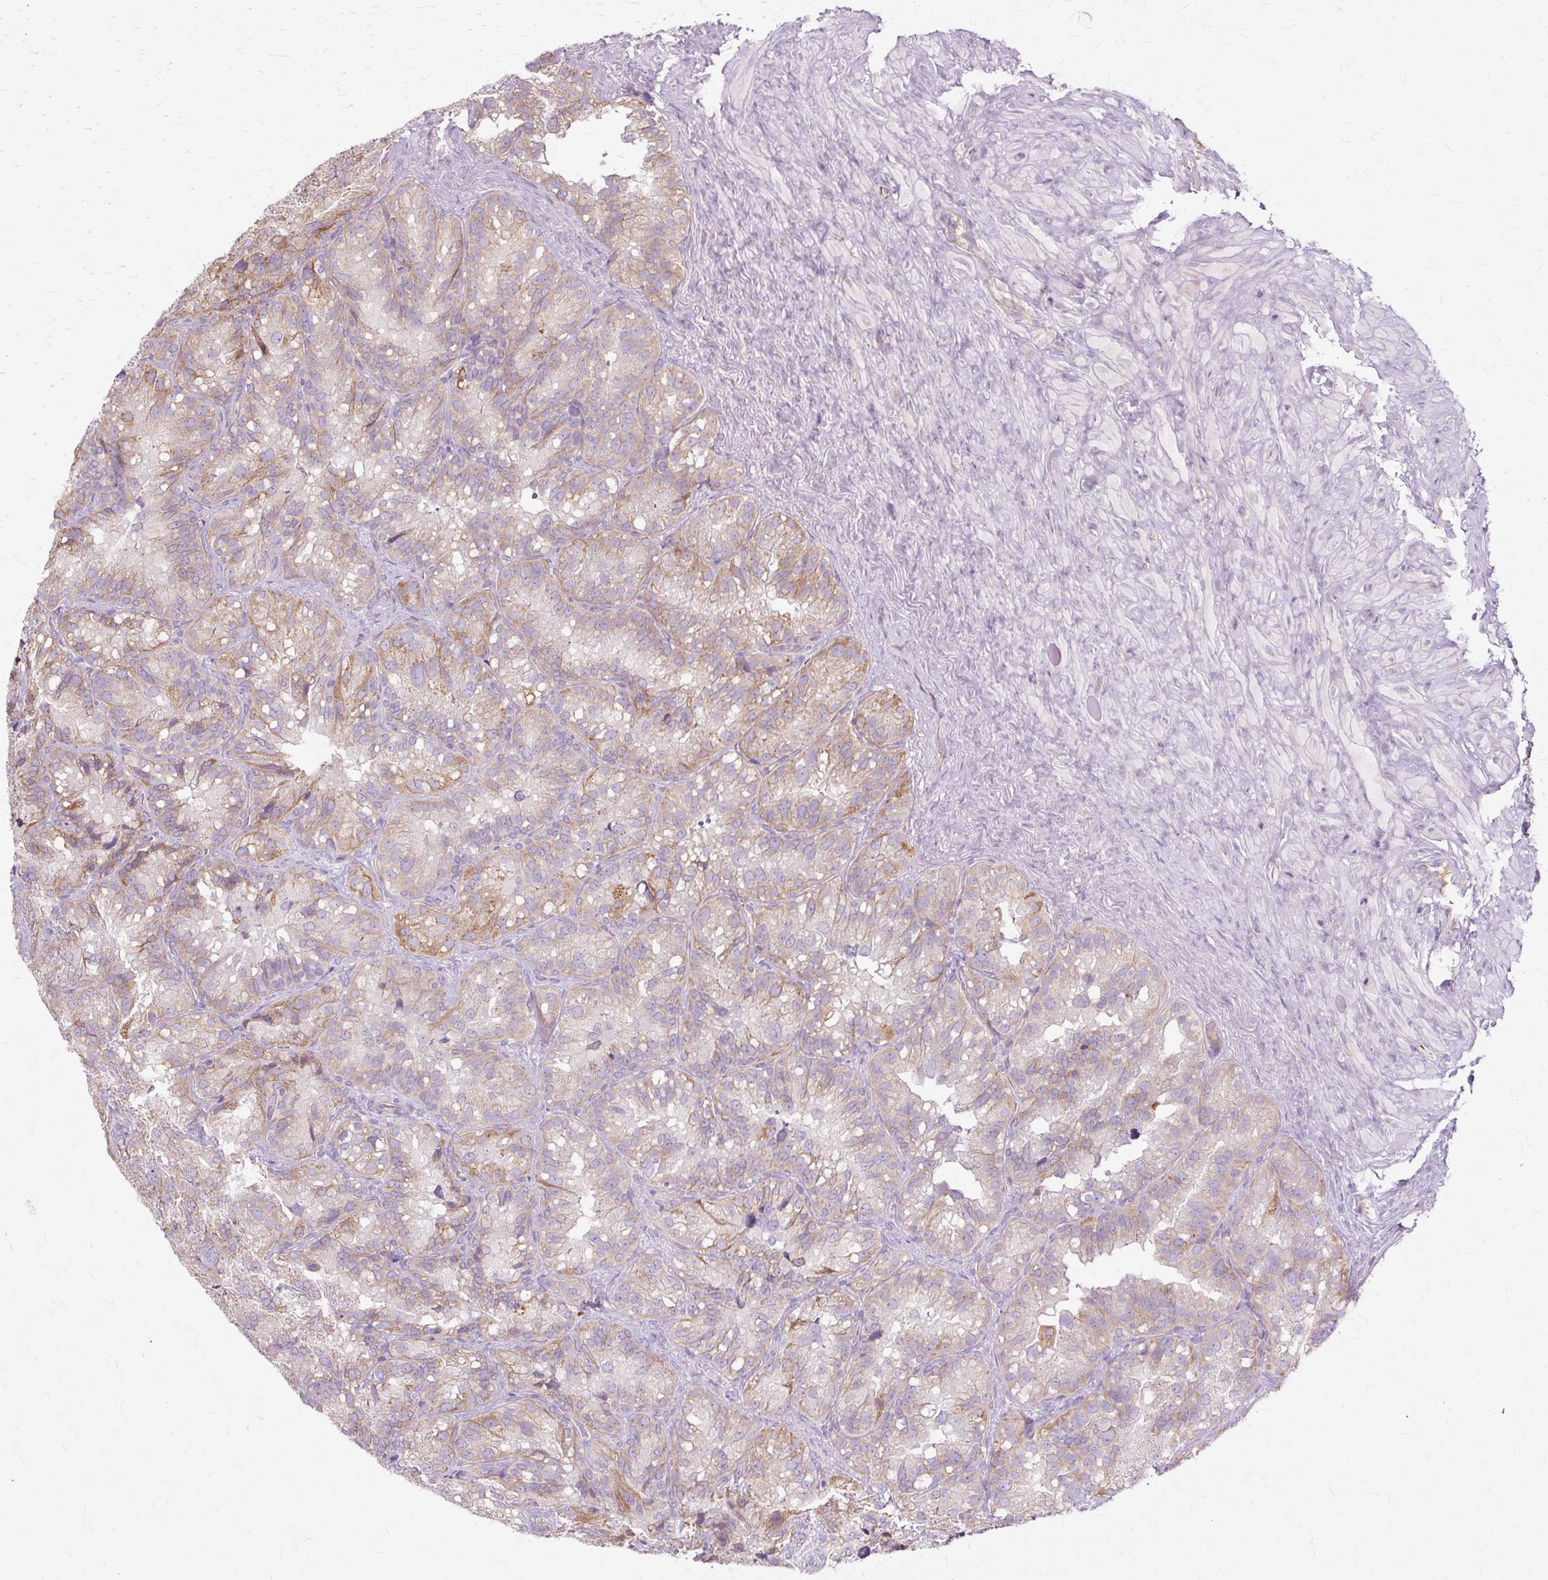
{"staining": {"intensity": "moderate", "quantity": ">75%", "location": "cytoplasmic/membranous"}, "tissue": "seminal vesicle", "cell_type": "Glandular cells", "image_type": "normal", "snomed": [{"axis": "morphology", "description": "Normal tissue, NOS"}, {"axis": "topography", "description": "Seminal veicle"}], "caption": "Human seminal vesicle stained with a brown dye exhibits moderate cytoplasmic/membranous positive expression in about >75% of glandular cells.", "gene": "PDZD2", "patient": {"sex": "male", "age": 69}}